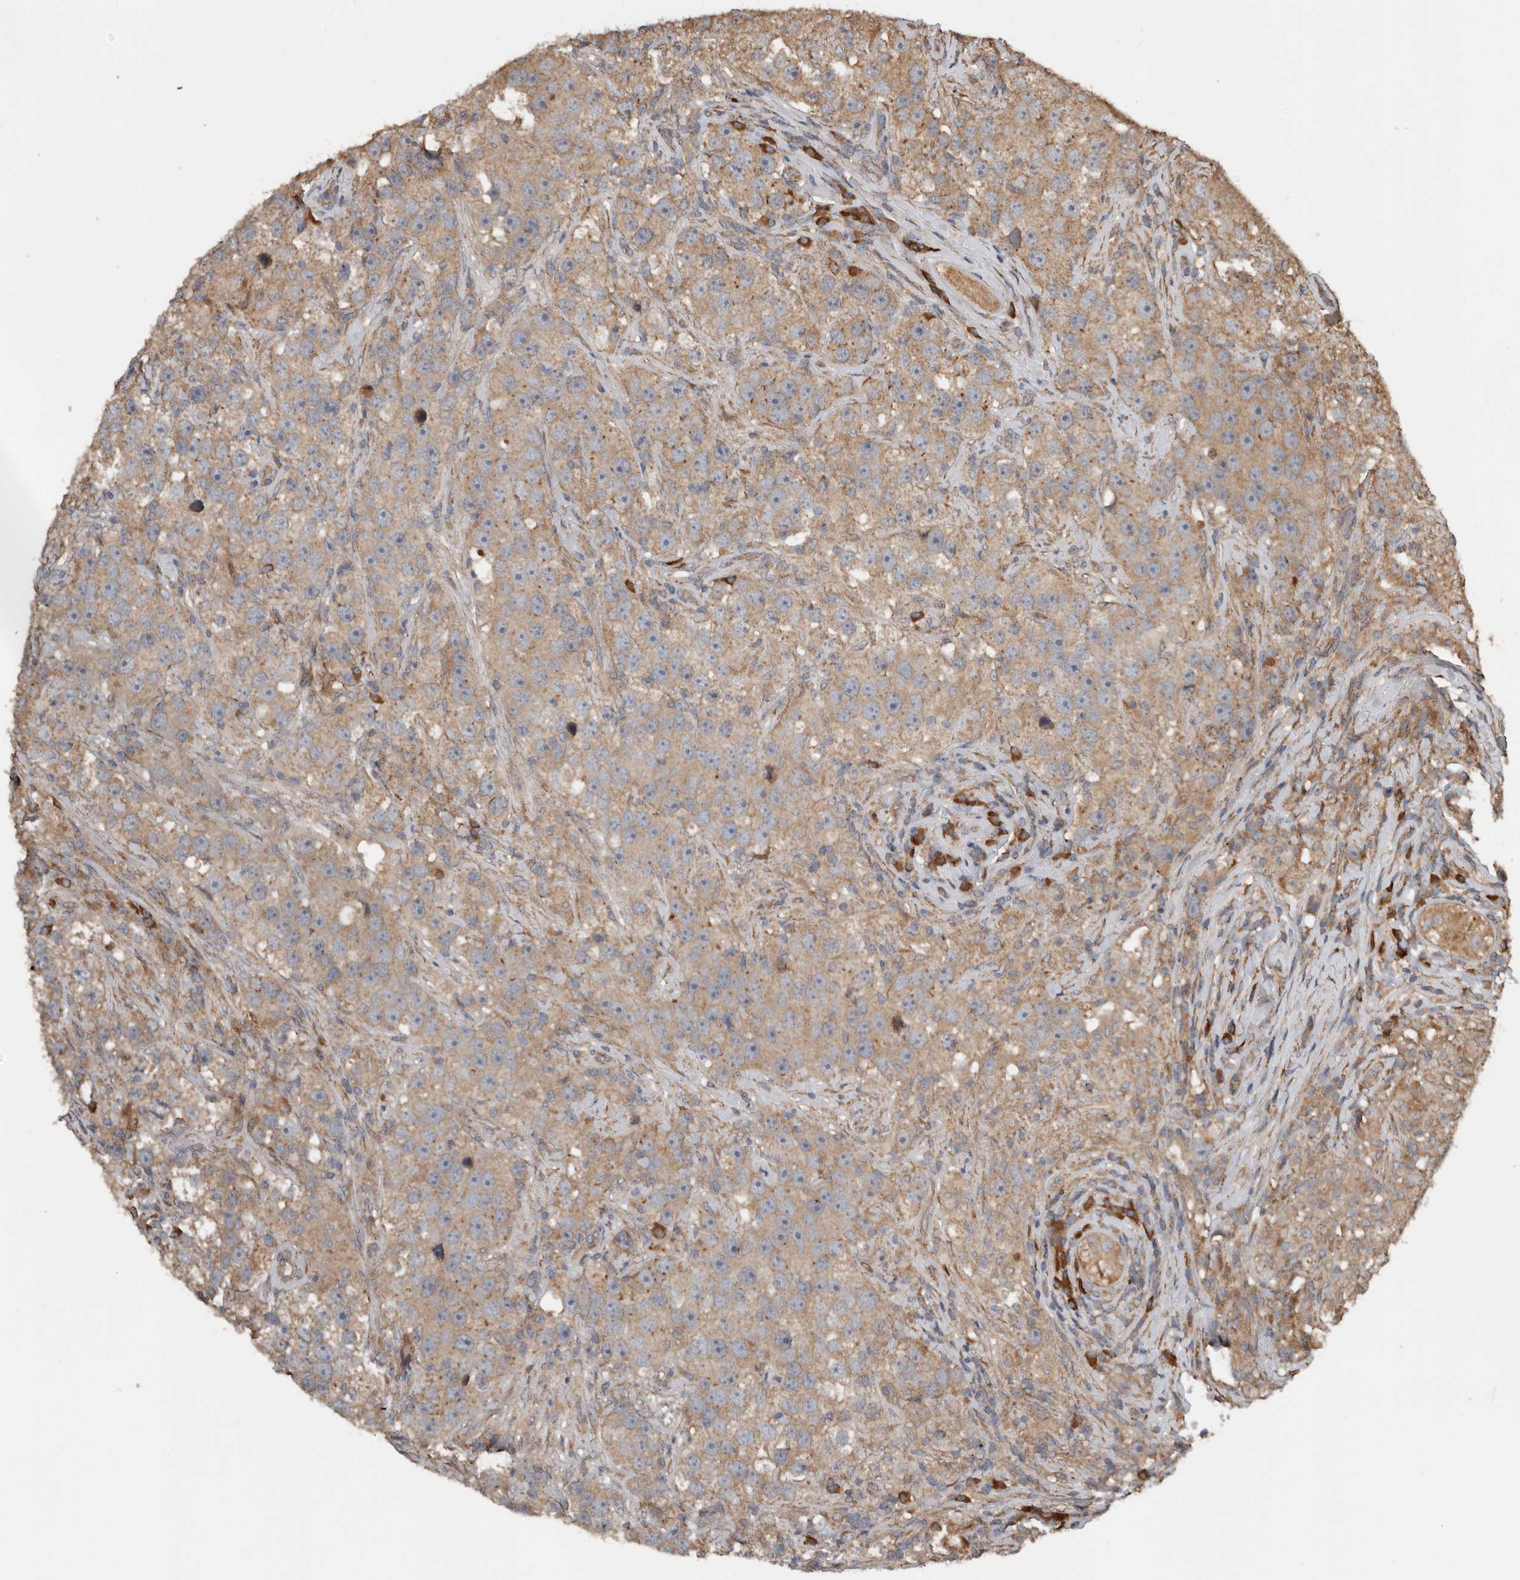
{"staining": {"intensity": "moderate", "quantity": ">75%", "location": "cytoplasmic/membranous"}, "tissue": "testis cancer", "cell_type": "Tumor cells", "image_type": "cancer", "snomed": [{"axis": "morphology", "description": "Seminoma, NOS"}, {"axis": "topography", "description": "Testis"}], "caption": "Protein staining displays moderate cytoplasmic/membranous staining in about >75% of tumor cells in testis seminoma.", "gene": "RNF207", "patient": {"sex": "male", "age": 49}}